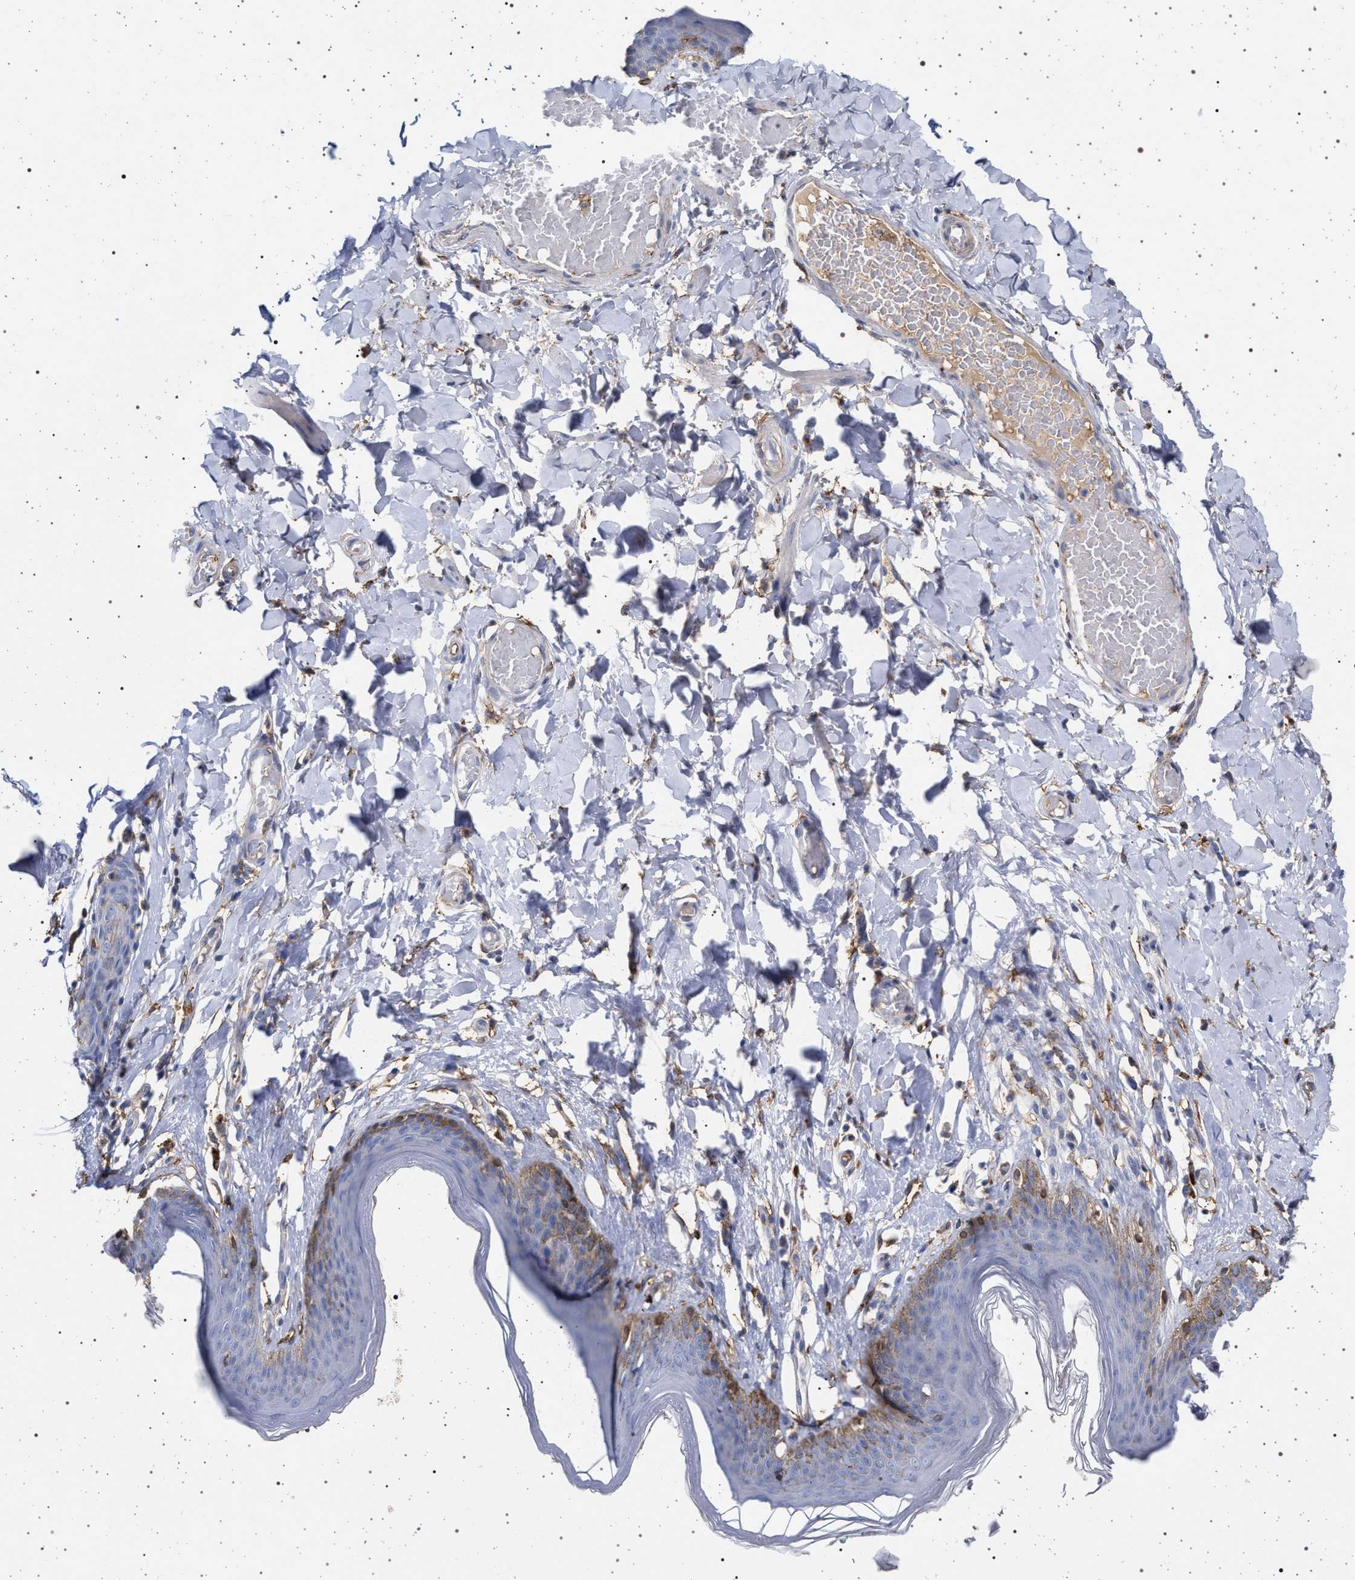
{"staining": {"intensity": "moderate", "quantity": "<25%", "location": "cytoplasmic/membranous"}, "tissue": "skin", "cell_type": "Epidermal cells", "image_type": "normal", "snomed": [{"axis": "morphology", "description": "Normal tissue, NOS"}, {"axis": "topography", "description": "Vulva"}], "caption": "A brown stain highlights moderate cytoplasmic/membranous staining of a protein in epidermal cells of benign human skin.", "gene": "PLG", "patient": {"sex": "female", "age": 66}}